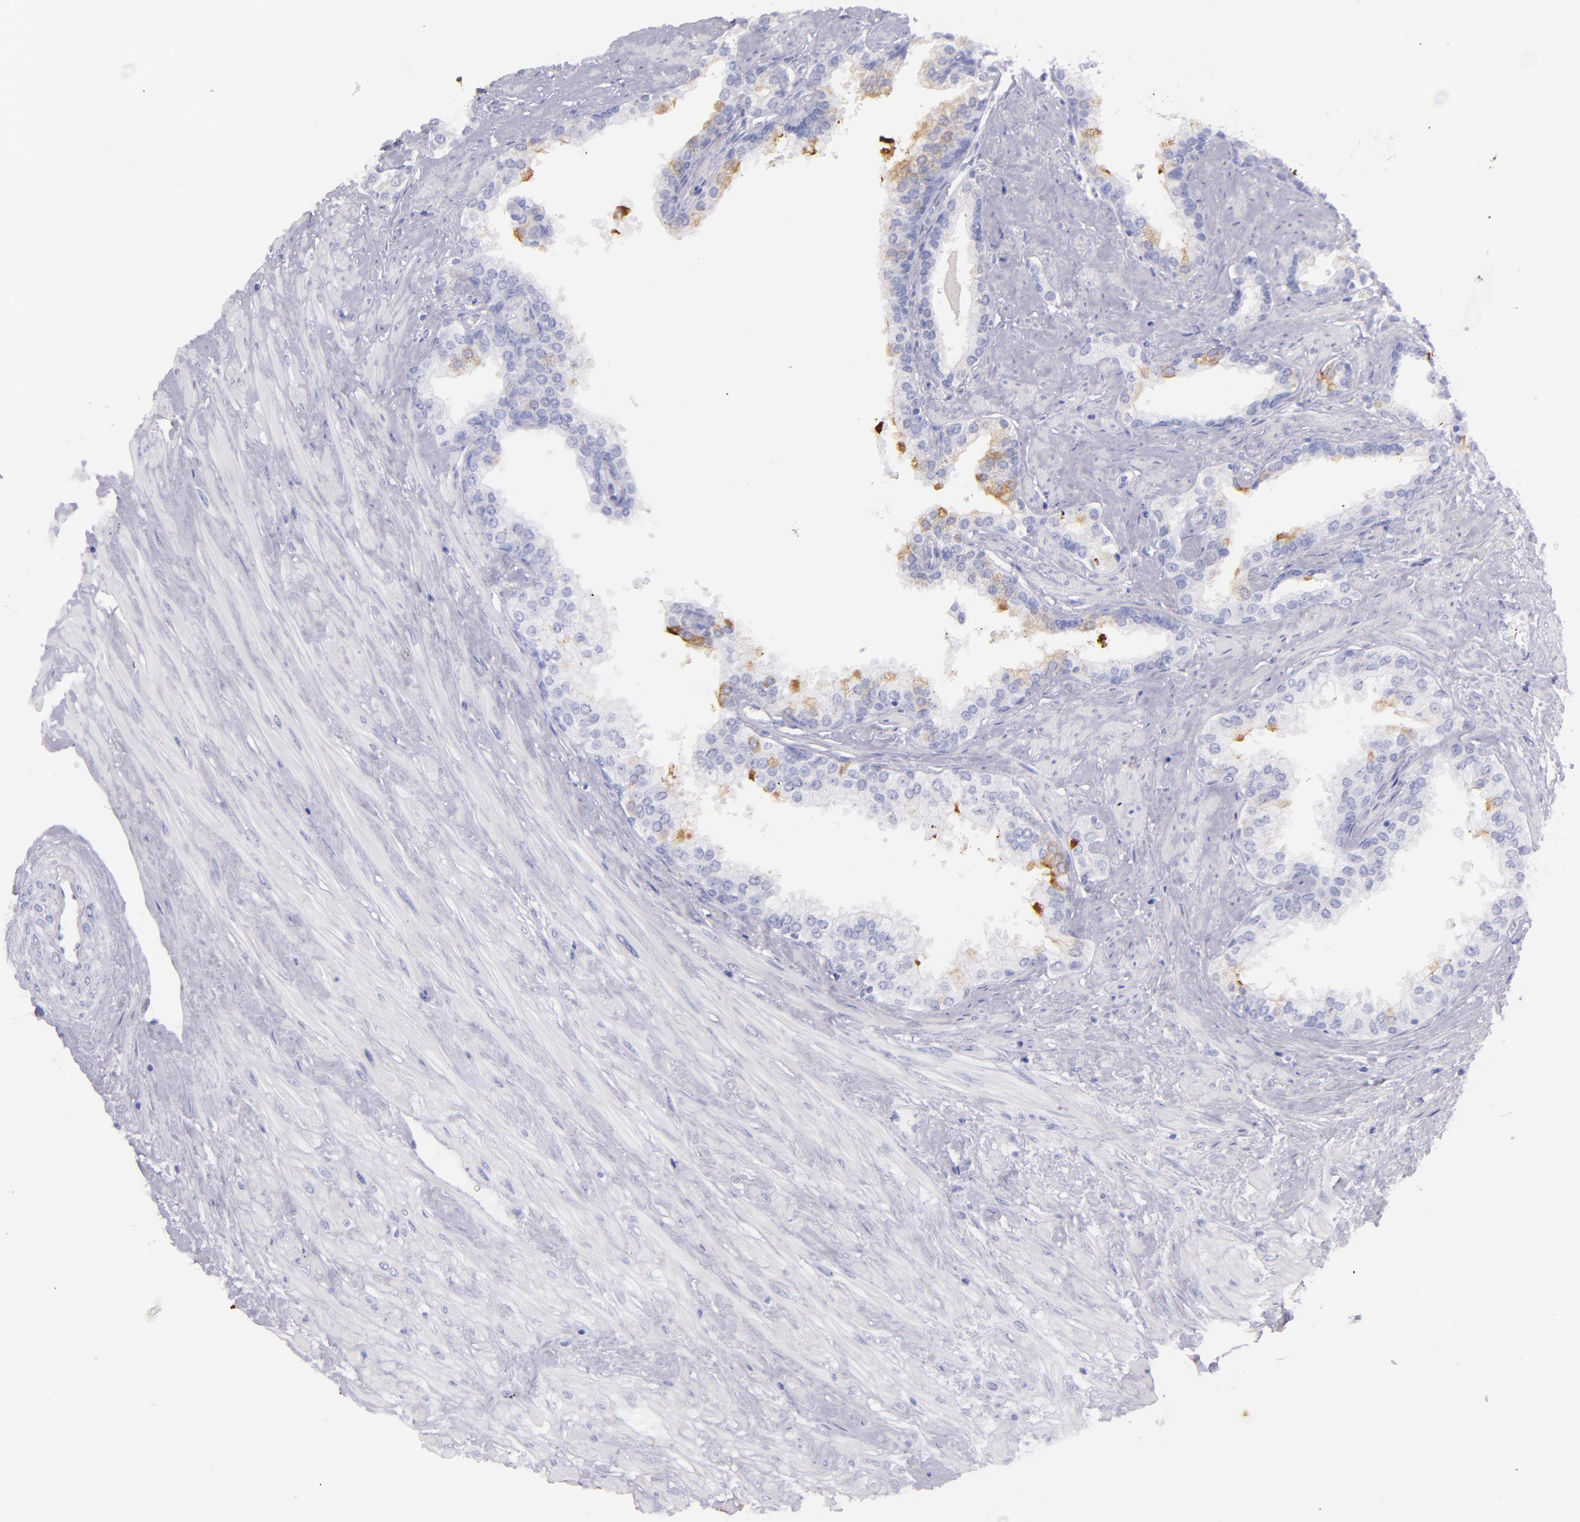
{"staining": {"intensity": "negative", "quantity": "none", "location": "none"}, "tissue": "prostate", "cell_type": "Glandular cells", "image_type": "normal", "snomed": [{"axis": "morphology", "description": "Normal tissue, NOS"}, {"axis": "topography", "description": "Prostate"}], "caption": "This is an immunohistochemistry histopathology image of normal human prostate. There is no staining in glandular cells.", "gene": "SFTPA2", "patient": {"sex": "male", "age": 60}}